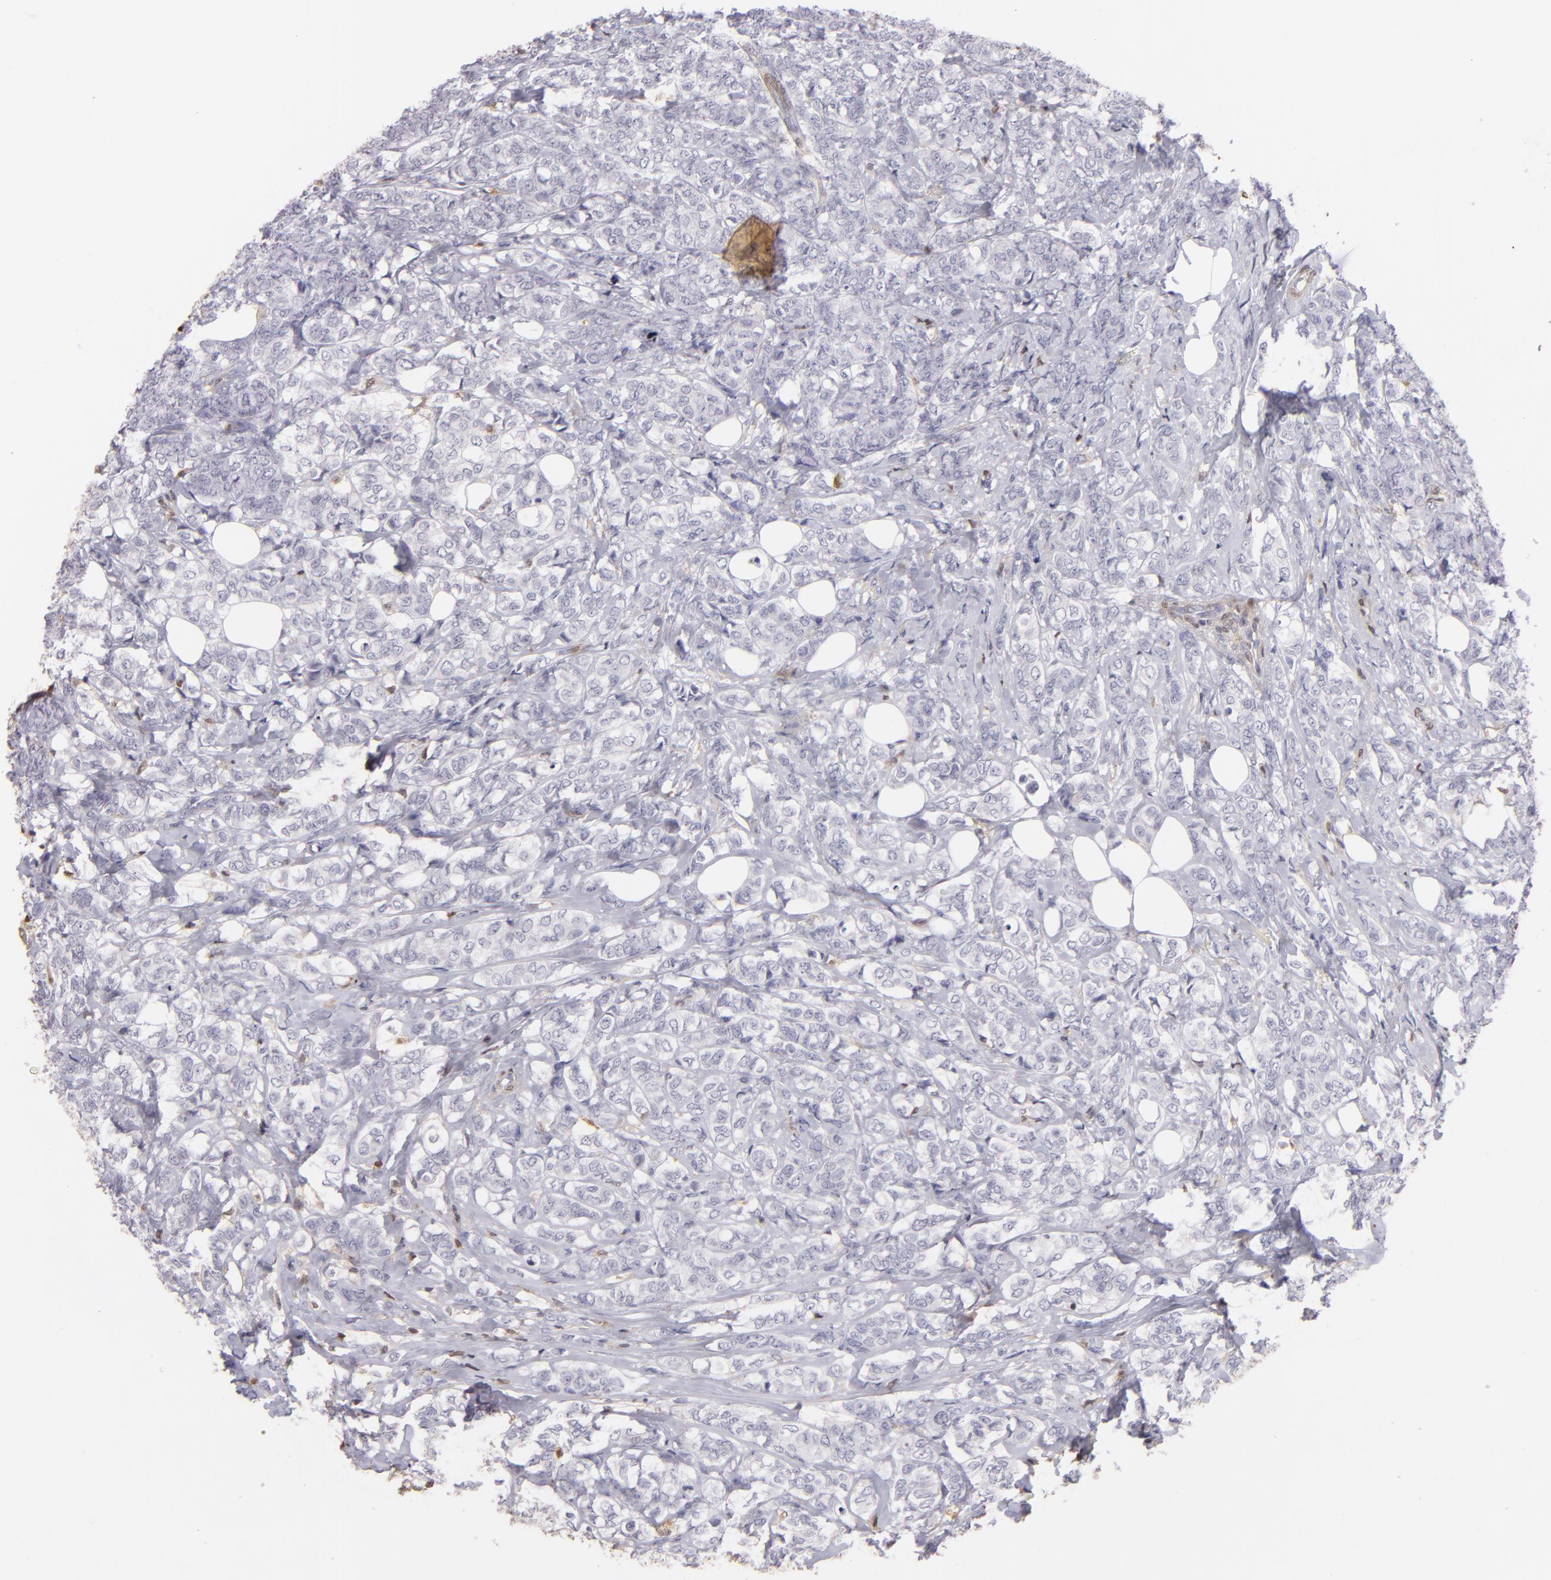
{"staining": {"intensity": "negative", "quantity": "none", "location": "none"}, "tissue": "breast cancer", "cell_type": "Tumor cells", "image_type": "cancer", "snomed": [{"axis": "morphology", "description": "Lobular carcinoma"}, {"axis": "topography", "description": "Breast"}], "caption": "A photomicrograph of human lobular carcinoma (breast) is negative for staining in tumor cells.", "gene": "S100A2", "patient": {"sex": "female", "age": 60}}